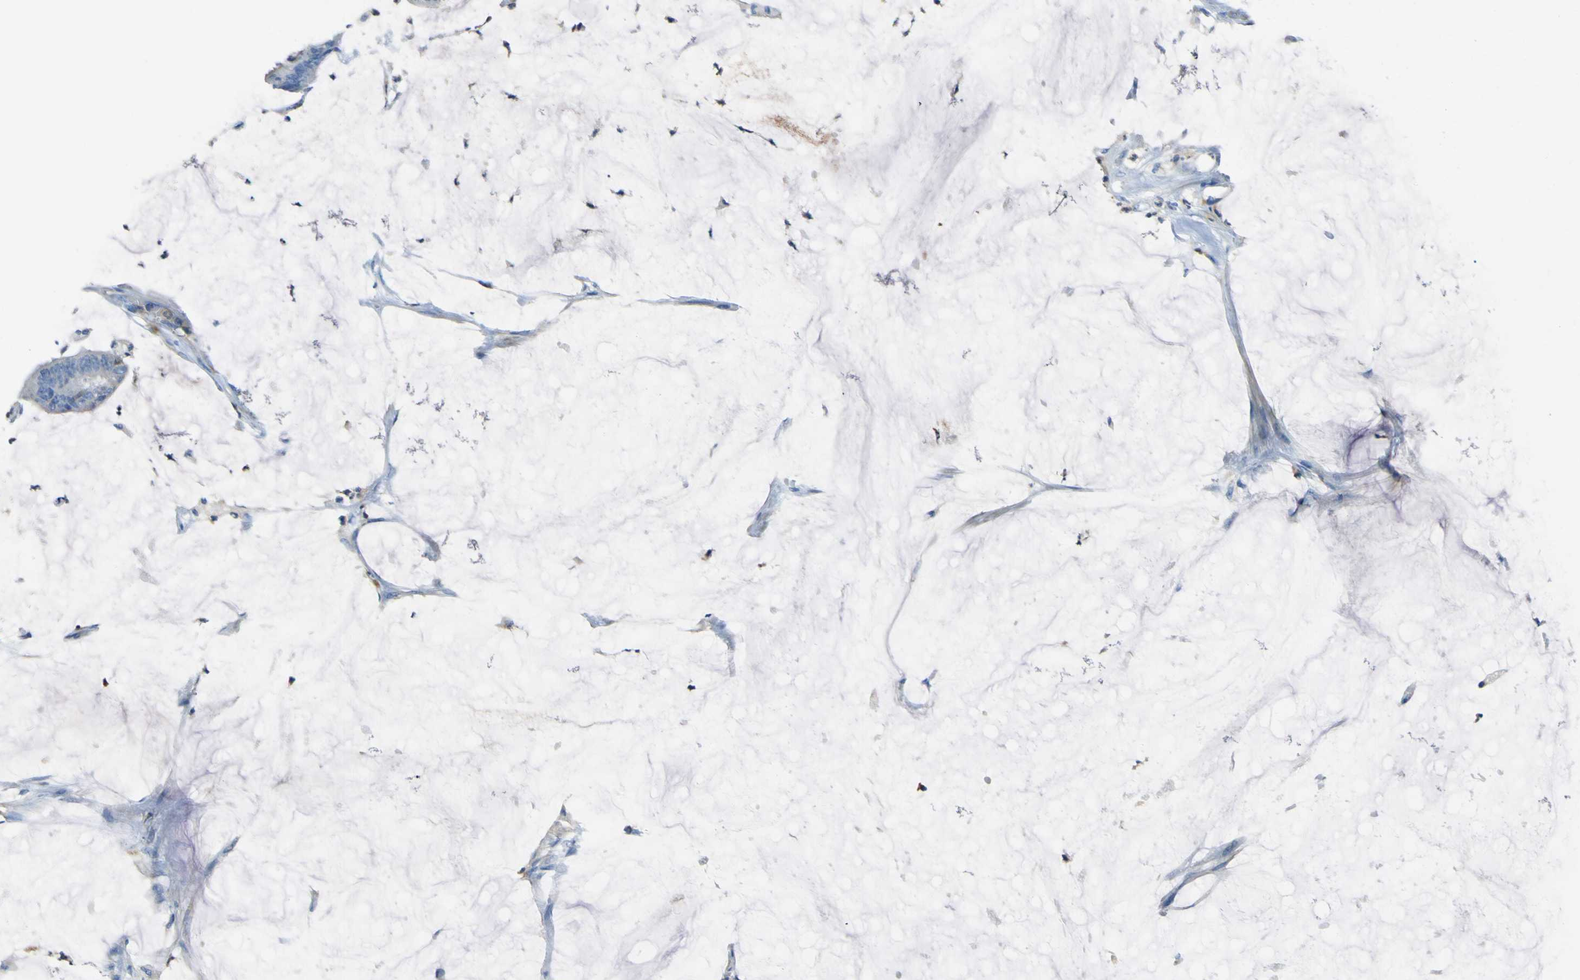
{"staining": {"intensity": "weak", "quantity": "25%-75%", "location": "cytoplasmic/membranous"}, "tissue": "colorectal cancer", "cell_type": "Tumor cells", "image_type": "cancer", "snomed": [{"axis": "morphology", "description": "Adenocarcinoma, NOS"}, {"axis": "topography", "description": "Rectum"}], "caption": "Protein expression analysis of adenocarcinoma (colorectal) shows weak cytoplasmic/membranous expression in approximately 25%-75% of tumor cells.", "gene": "OGN", "patient": {"sex": "female", "age": 66}}